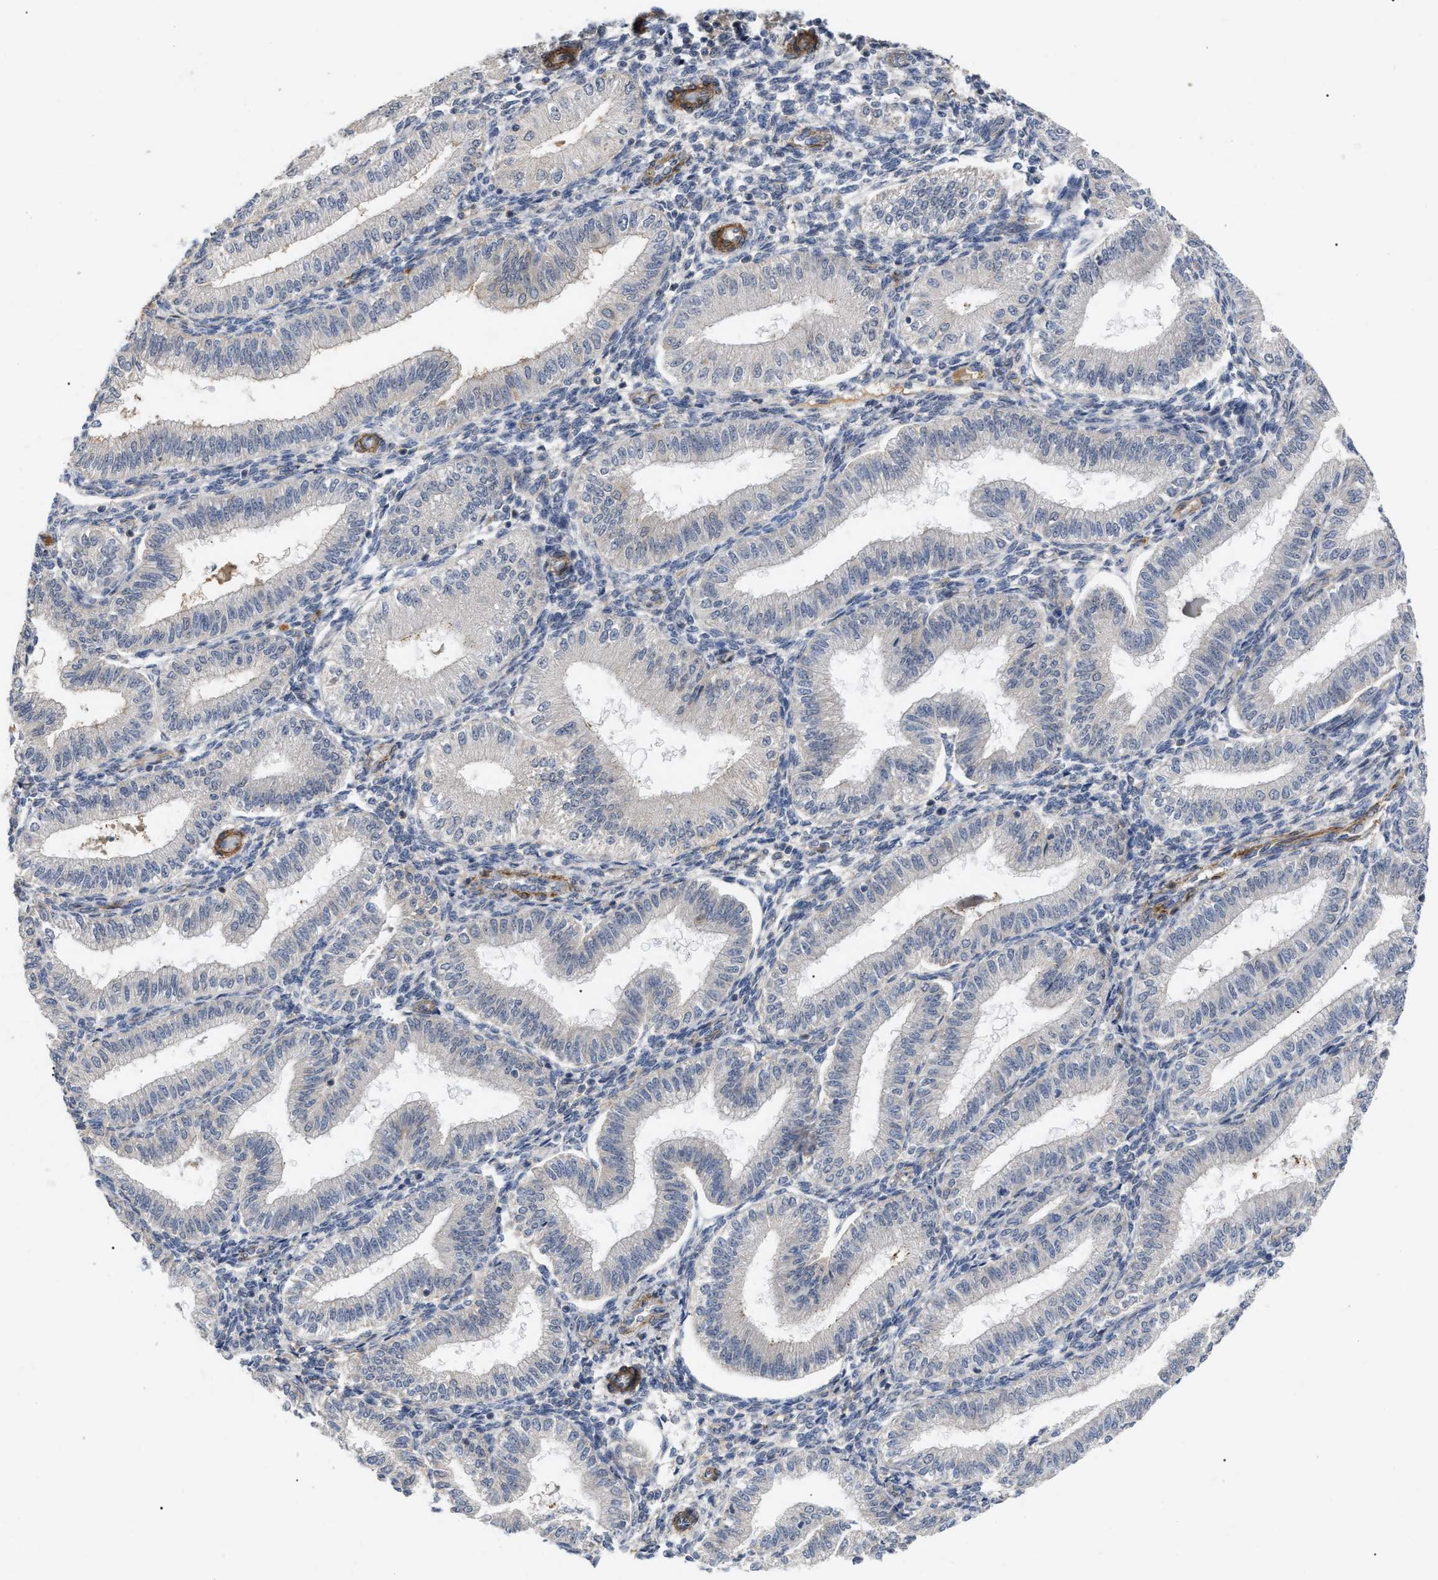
{"staining": {"intensity": "negative", "quantity": "none", "location": "none"}, "tissue": "endometrium", "cell_type": "Cells in endometrial stroma", "image_type": "normal", "snomed": [{"axis": "morphology", "description": "Normal tissue, NOS"}, {"axis": "topography", "description": "Endometrium"}], "caption": "Immunohistochemical staining of benign endometrium shows no significant staining in cells in endometrial stroma. (DAB (3,3'-diaminobenzidine) immunohistochemistry visualized using brightfield microscopy, high magnification).", "gene": "ST6GALNAC6", "patient": {"sex": "female", "age": 39}}